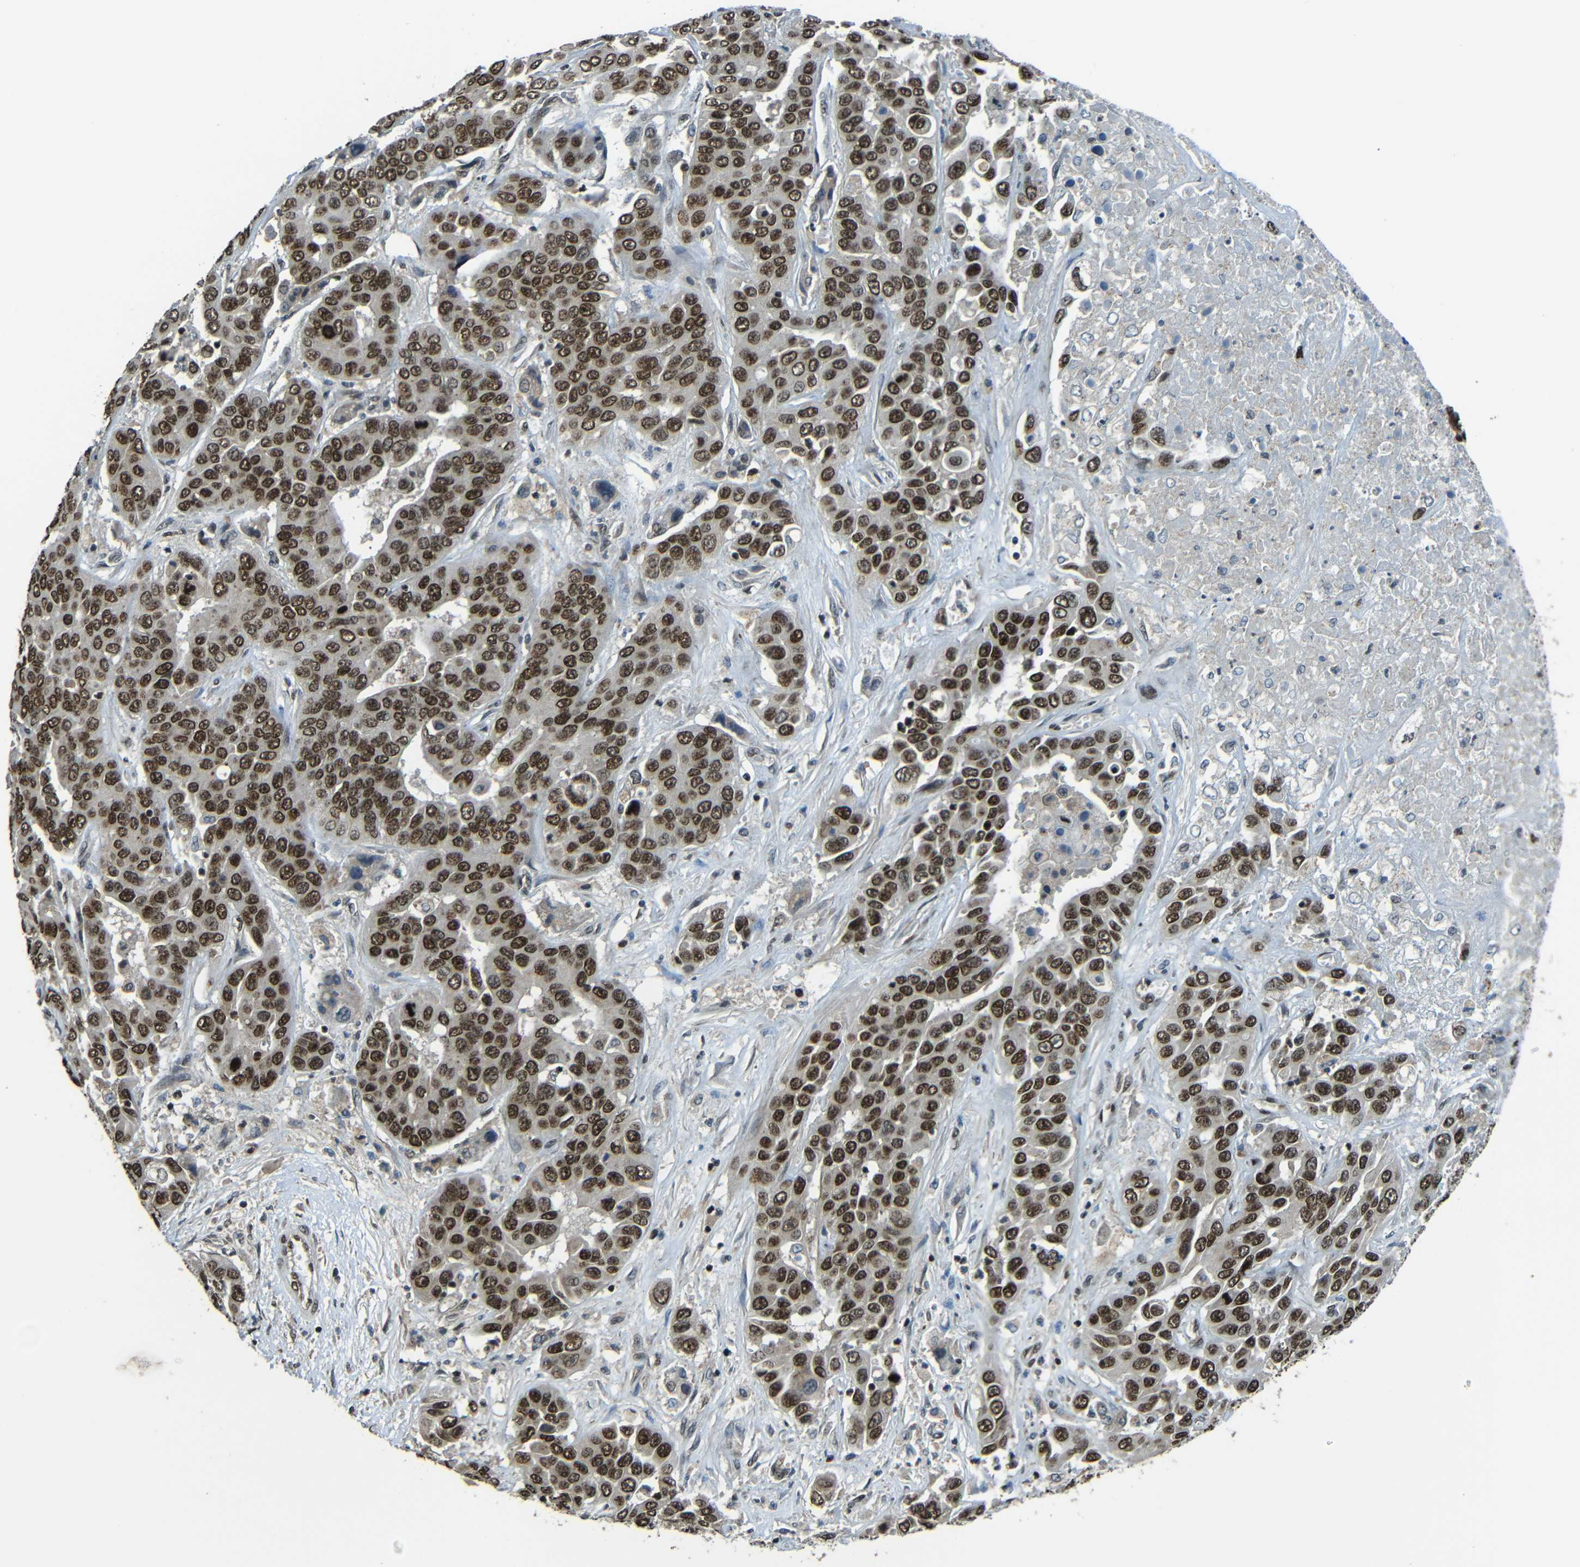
{"staining": {"intensity": "strong", "quantity": ">75%", "location": "cytoplasmic/membranous,nuclear"}, "tissue": "liver cancer", "cell_type": "Tumor cells", "image_type": "cancer", "snomed": [{"axis": "morphology", "description": "Cholangiocarcinoma"}, {"axis": "topography", "description": "Liver"}], "caption": "Protein expression analysis of human liver cancer reveals strong cytoplasmic/membranous and nuclear positivity in approximately >75% of tumor cells.", "gene": "PSIP1", "patient": {"sex": "female", "age": 52}}